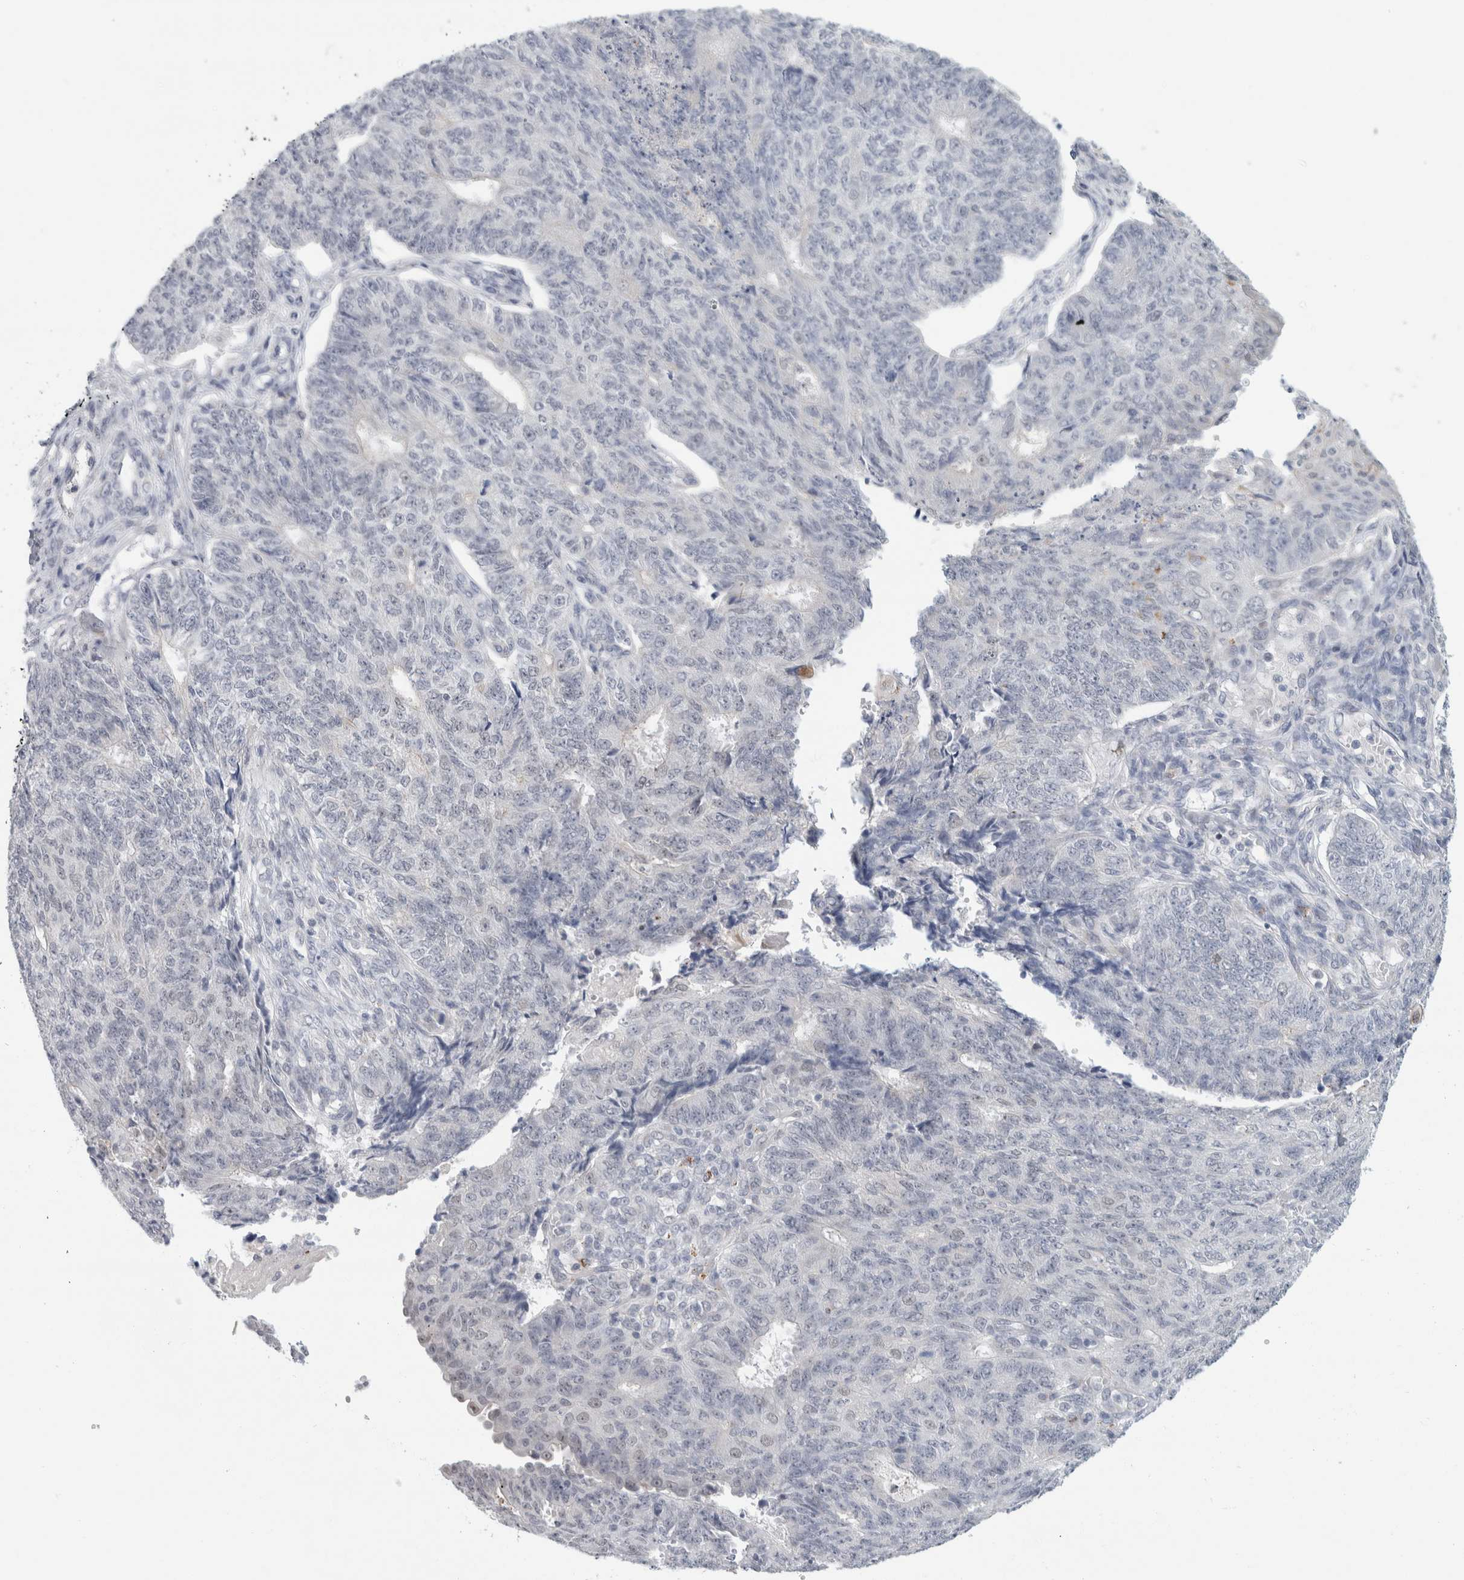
{"staining": {"intensity": "negative", "quantity": "none", "location": "none"}, "tissue": "endometrial cancer", "cell_type": "Tumor cells", "image_type": "cancer", "snomed": [{"axis": "morphology", "description": "Adenocarcinoma, NOS"}, {"axis": "topography", "description": "Endometrium"}], "caption": "High power microscopy micrograph of an immunohistochemistry micrograph of endometrial cancer (adenocarcinoma), revealing no significant positivity in tumor cells. (DAB immunohistochemistry with hematoxylin counter stain).", "gene": "NIPA1", "patient": {"sex": "female", "age": 32}}